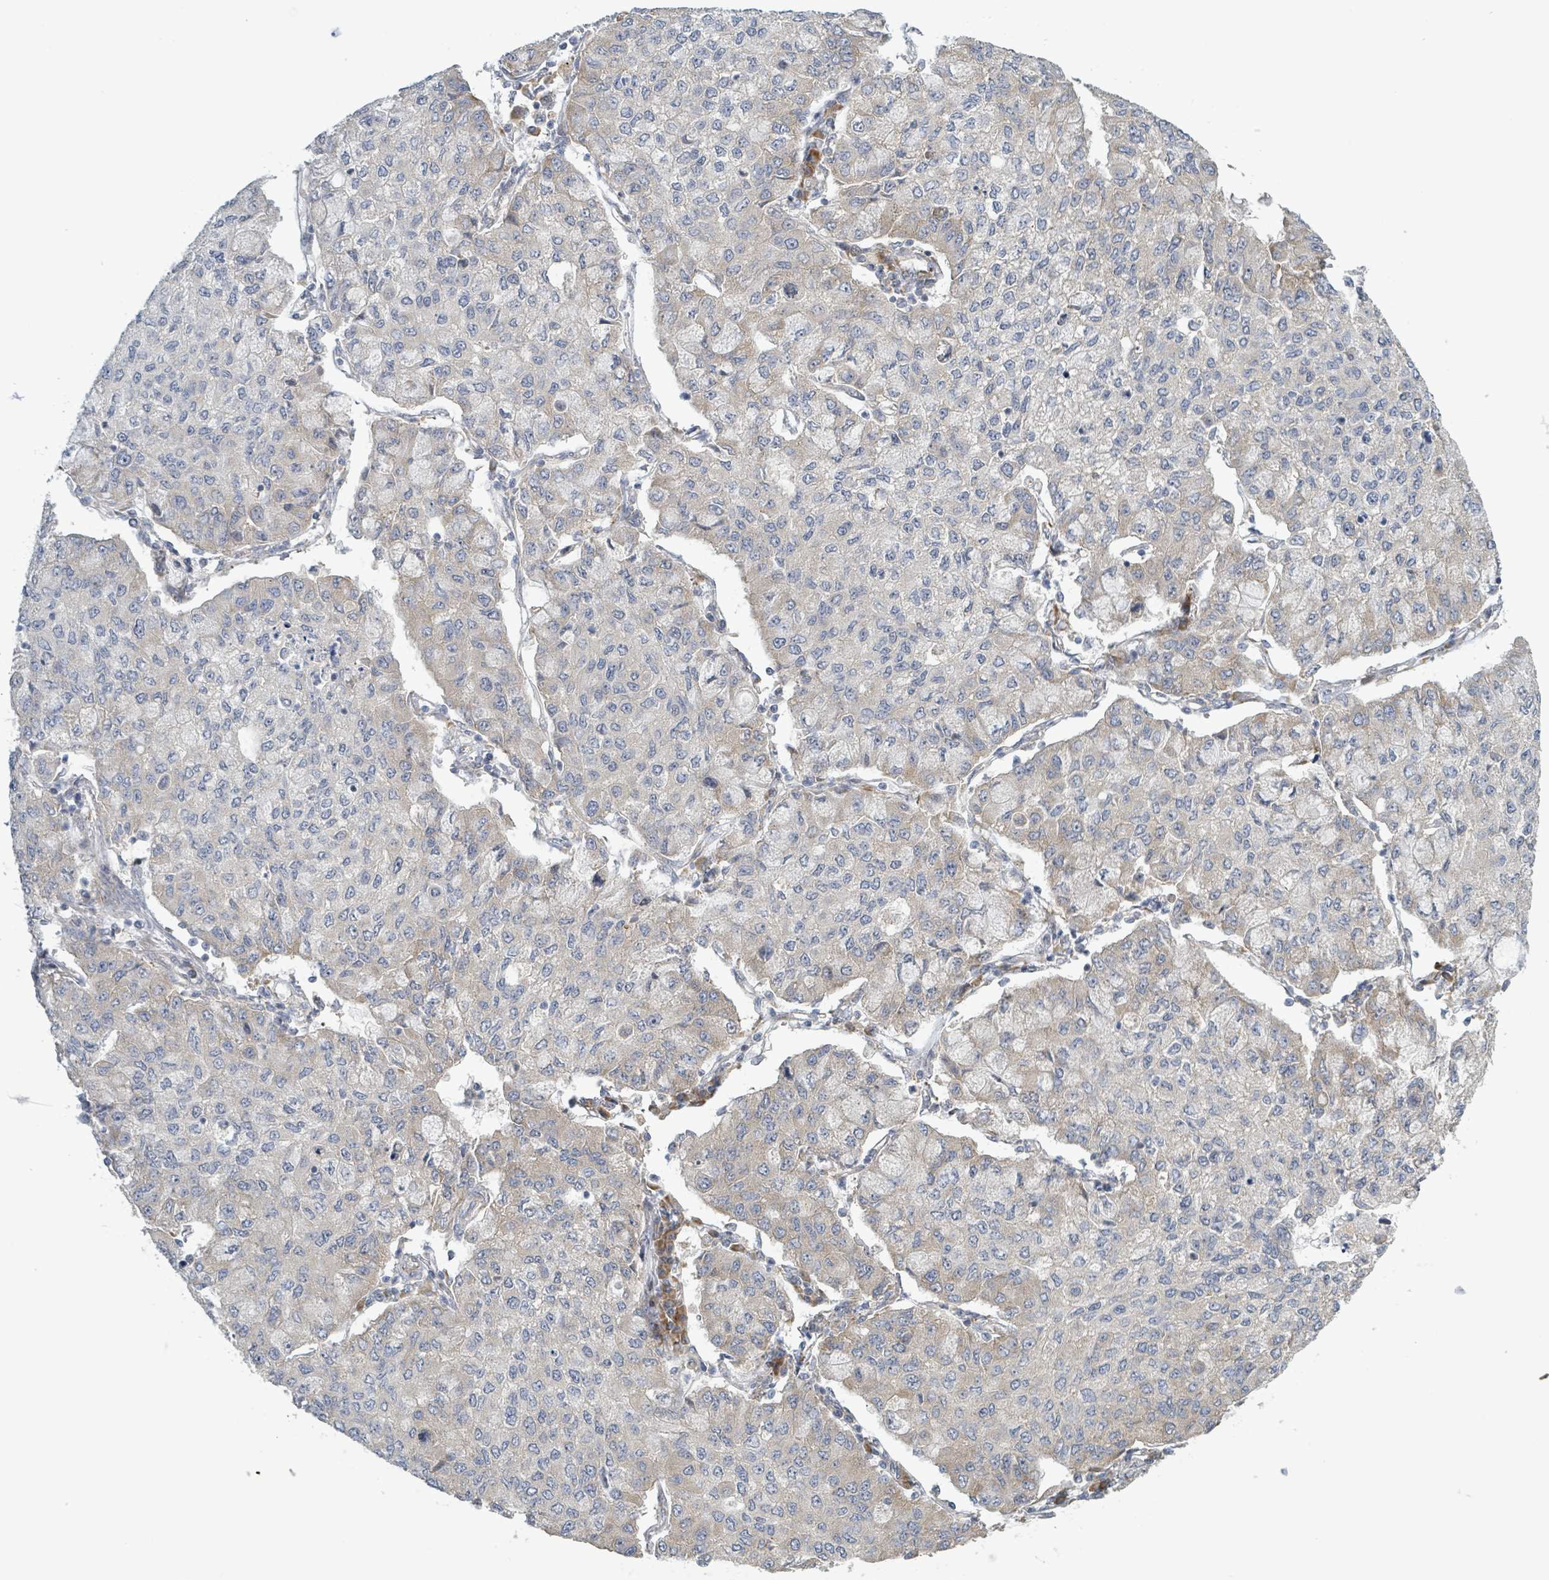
{"staining": {"intensity": "weak", "quantity": "<25%", "location": "cytoplasmic/membranous"}, "tissue": "lung cancer", "cell_type": "Tumor cells", "image_type": "cancer", "snomed": [{"axis": "morphology", "description": "Squamous cell carcinoma, NOS"}, {"axis": "topography", "description": "Lung"}], "caption": "DAB (3,3'-diaminobenzidine) immunohistochemical staining of lung cancer (squamous cell carcinoma) exhibits no significant expression in tumor cells.", "gene": "RPL32", "patient": {"sex": "male", "age": 74}}